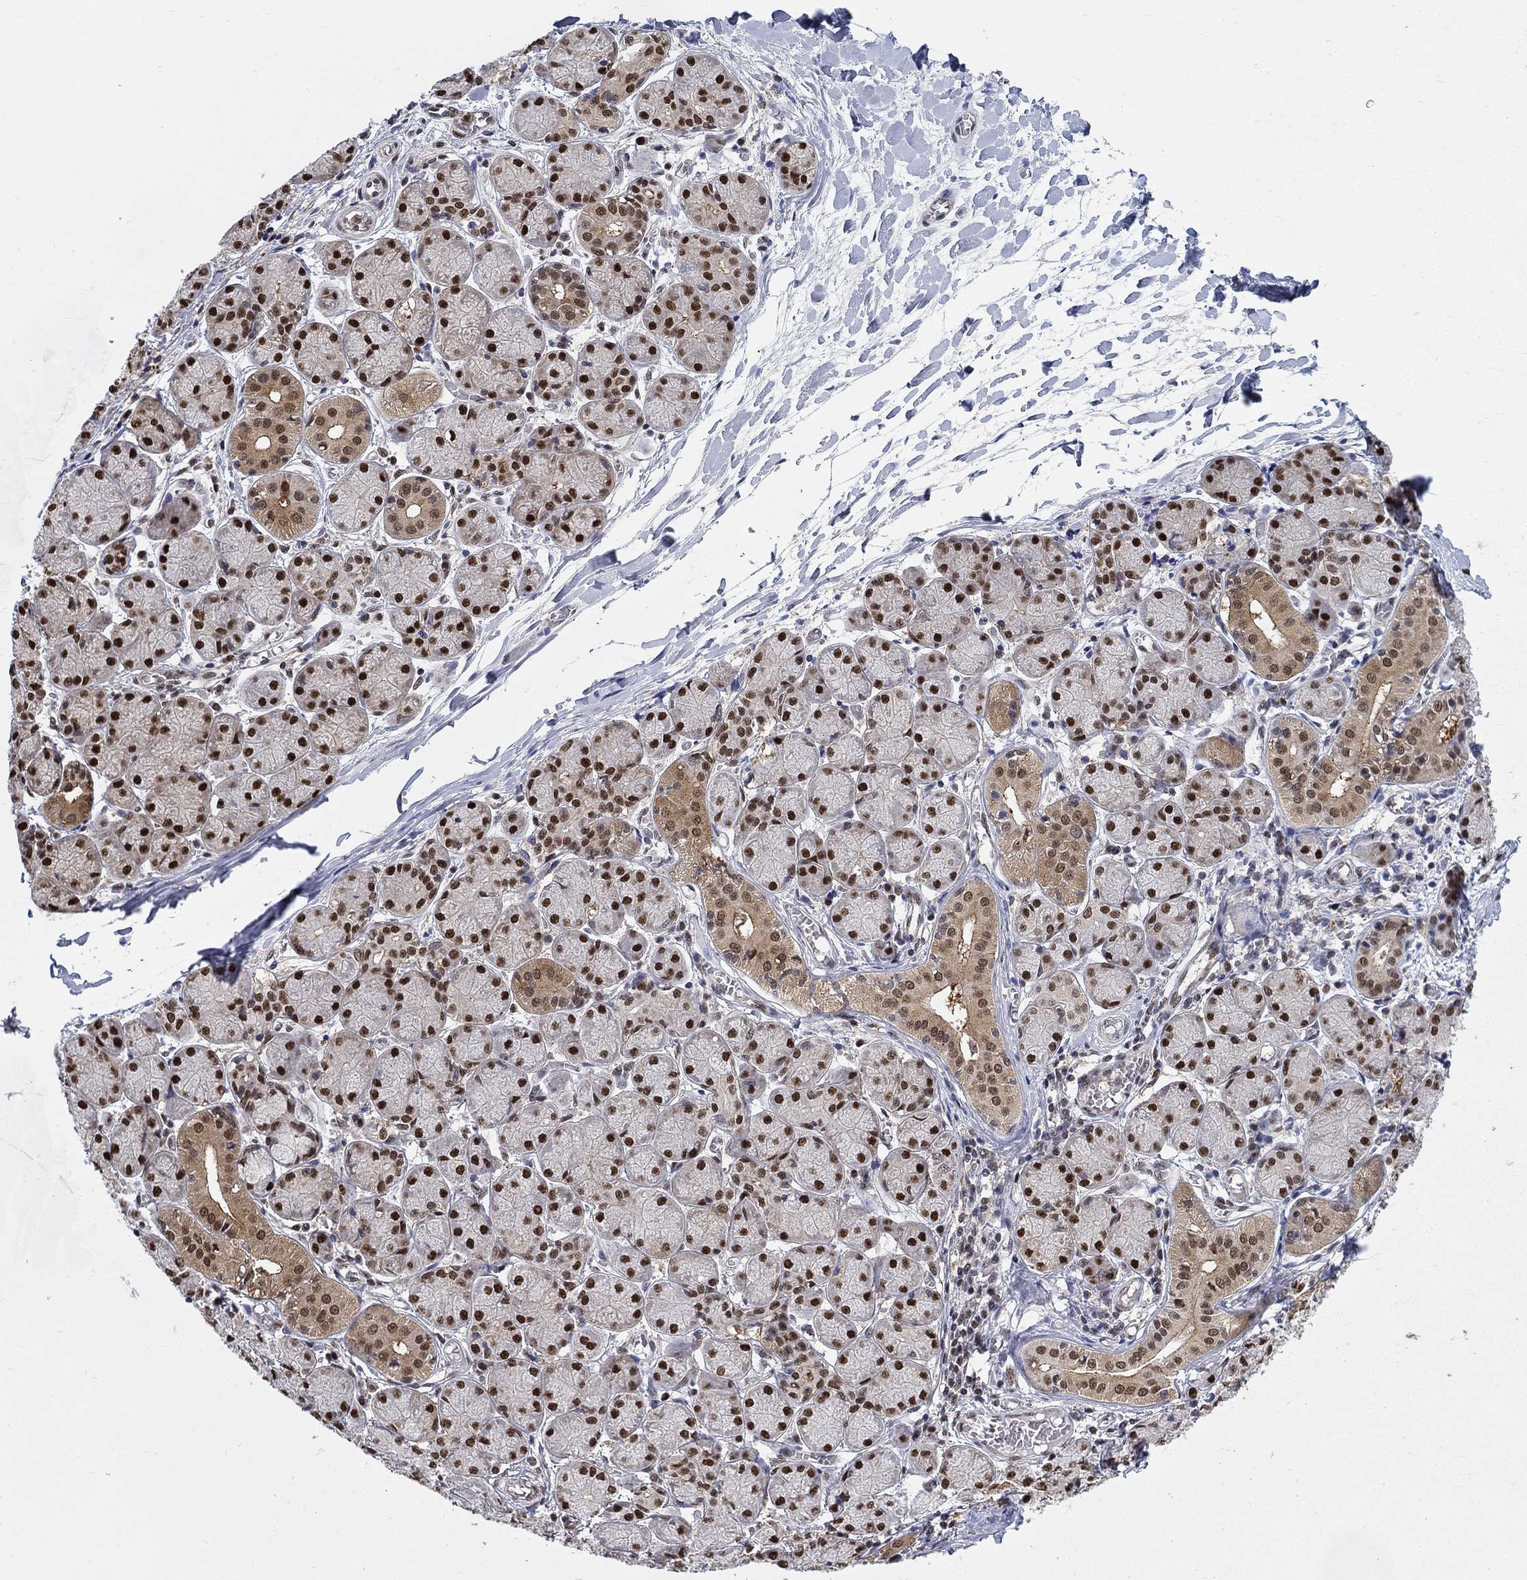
{"staining": {"intensity": "strong", "quantity": ">75%", "location": "nuclear"}, "tissue": "salivary gland", "cell_type": "Glandular cells", "image_type": "normal", "snomed": [{"axis": "morphology", "description": "Normal tissue, NOS"}, {"axis": "topography", "description": "Salivary gland"}, {"axis": "topography", "description": "Peripheral nerve tissue"}], "caption": "A brown stain highlights strong nuclear staining of a protein in glandular cells of unremarkable salivary gland.", "gene": "ZNF594", "patient": {"sex": "female", "age": 24}}